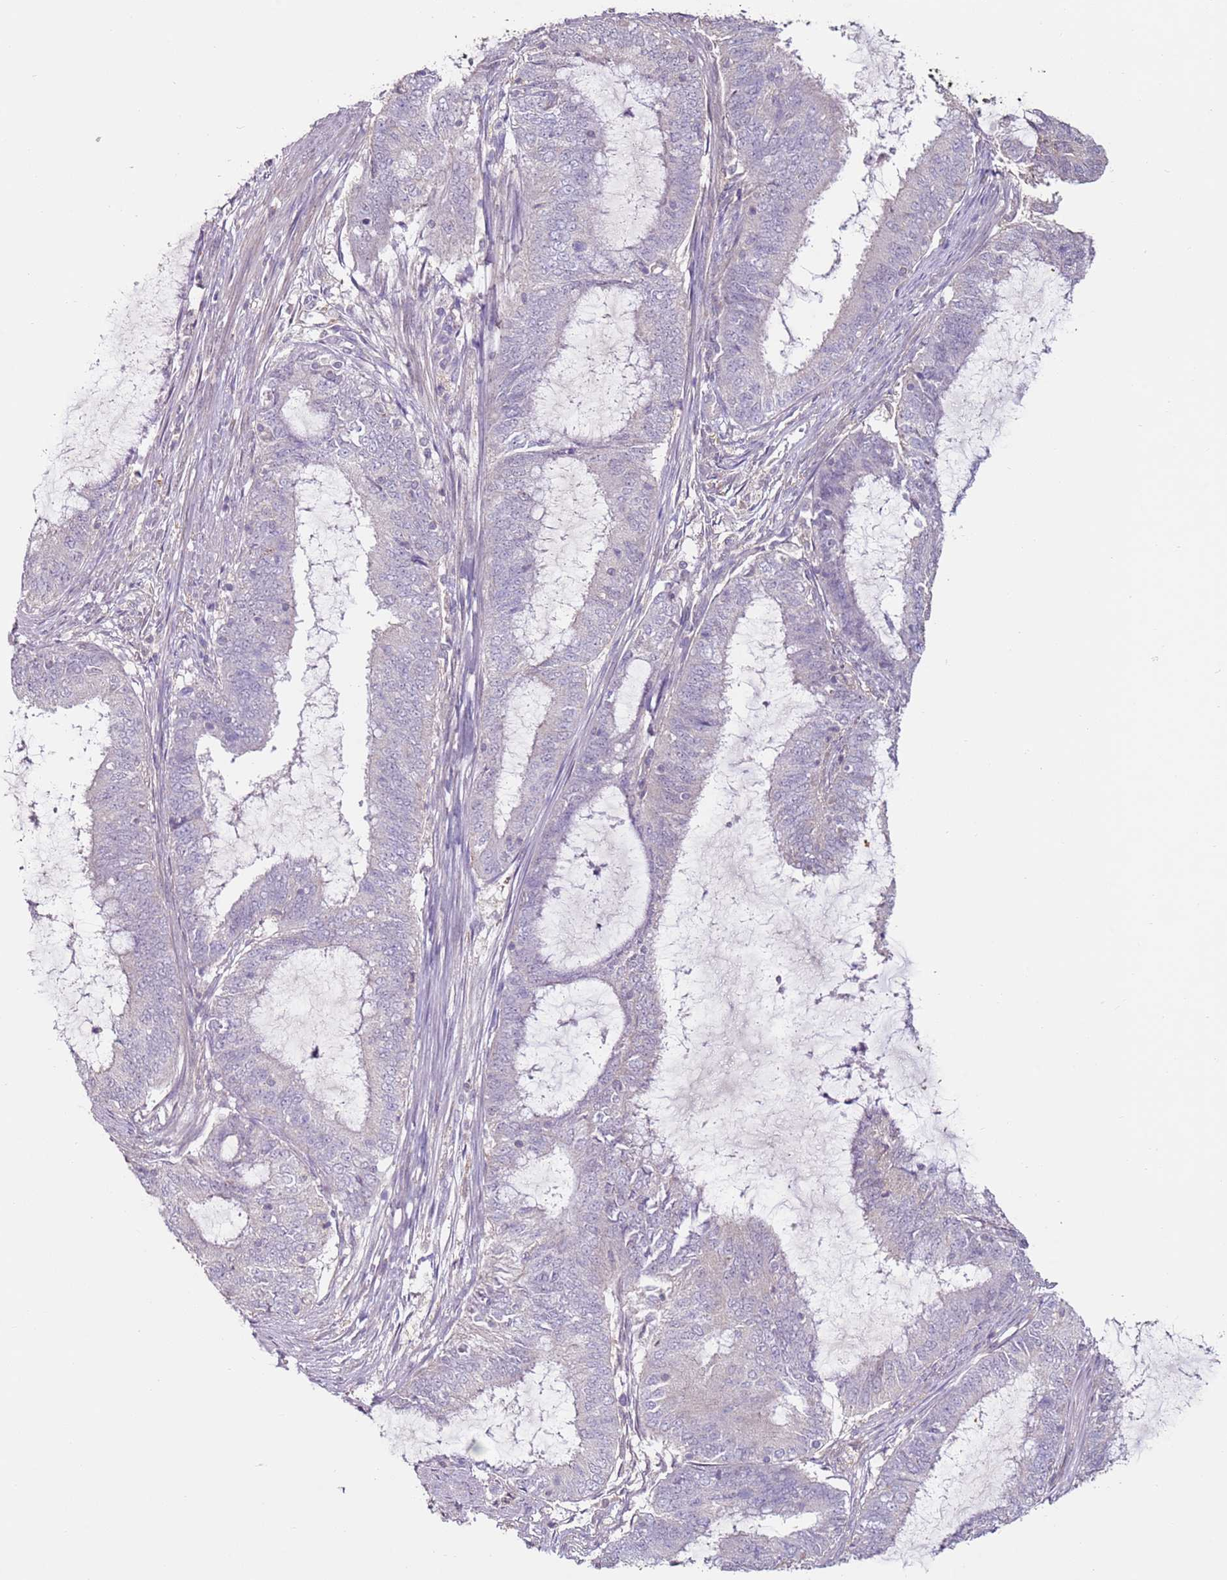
{"staining": {"intensity": "negative", "quantity": "none", "location": "none"}, "tissue": "endometrial cancer", "cell_type": "Tumor cells", "image_type": "cancer", "snomed": [{"axis": "morphology", "description": "Adenocarcinoma, NOS"}, {"axis": "topography", "description": "Endometrium"}], "caption": "This image is of endometrial adenocarcinoma stained with IHC to label a protein in brown with the nuclei are counter-stained blue. There is no staining in tumor cells.", "gene": "MDH1", "patient": {"sex": "female", "age": 51}}